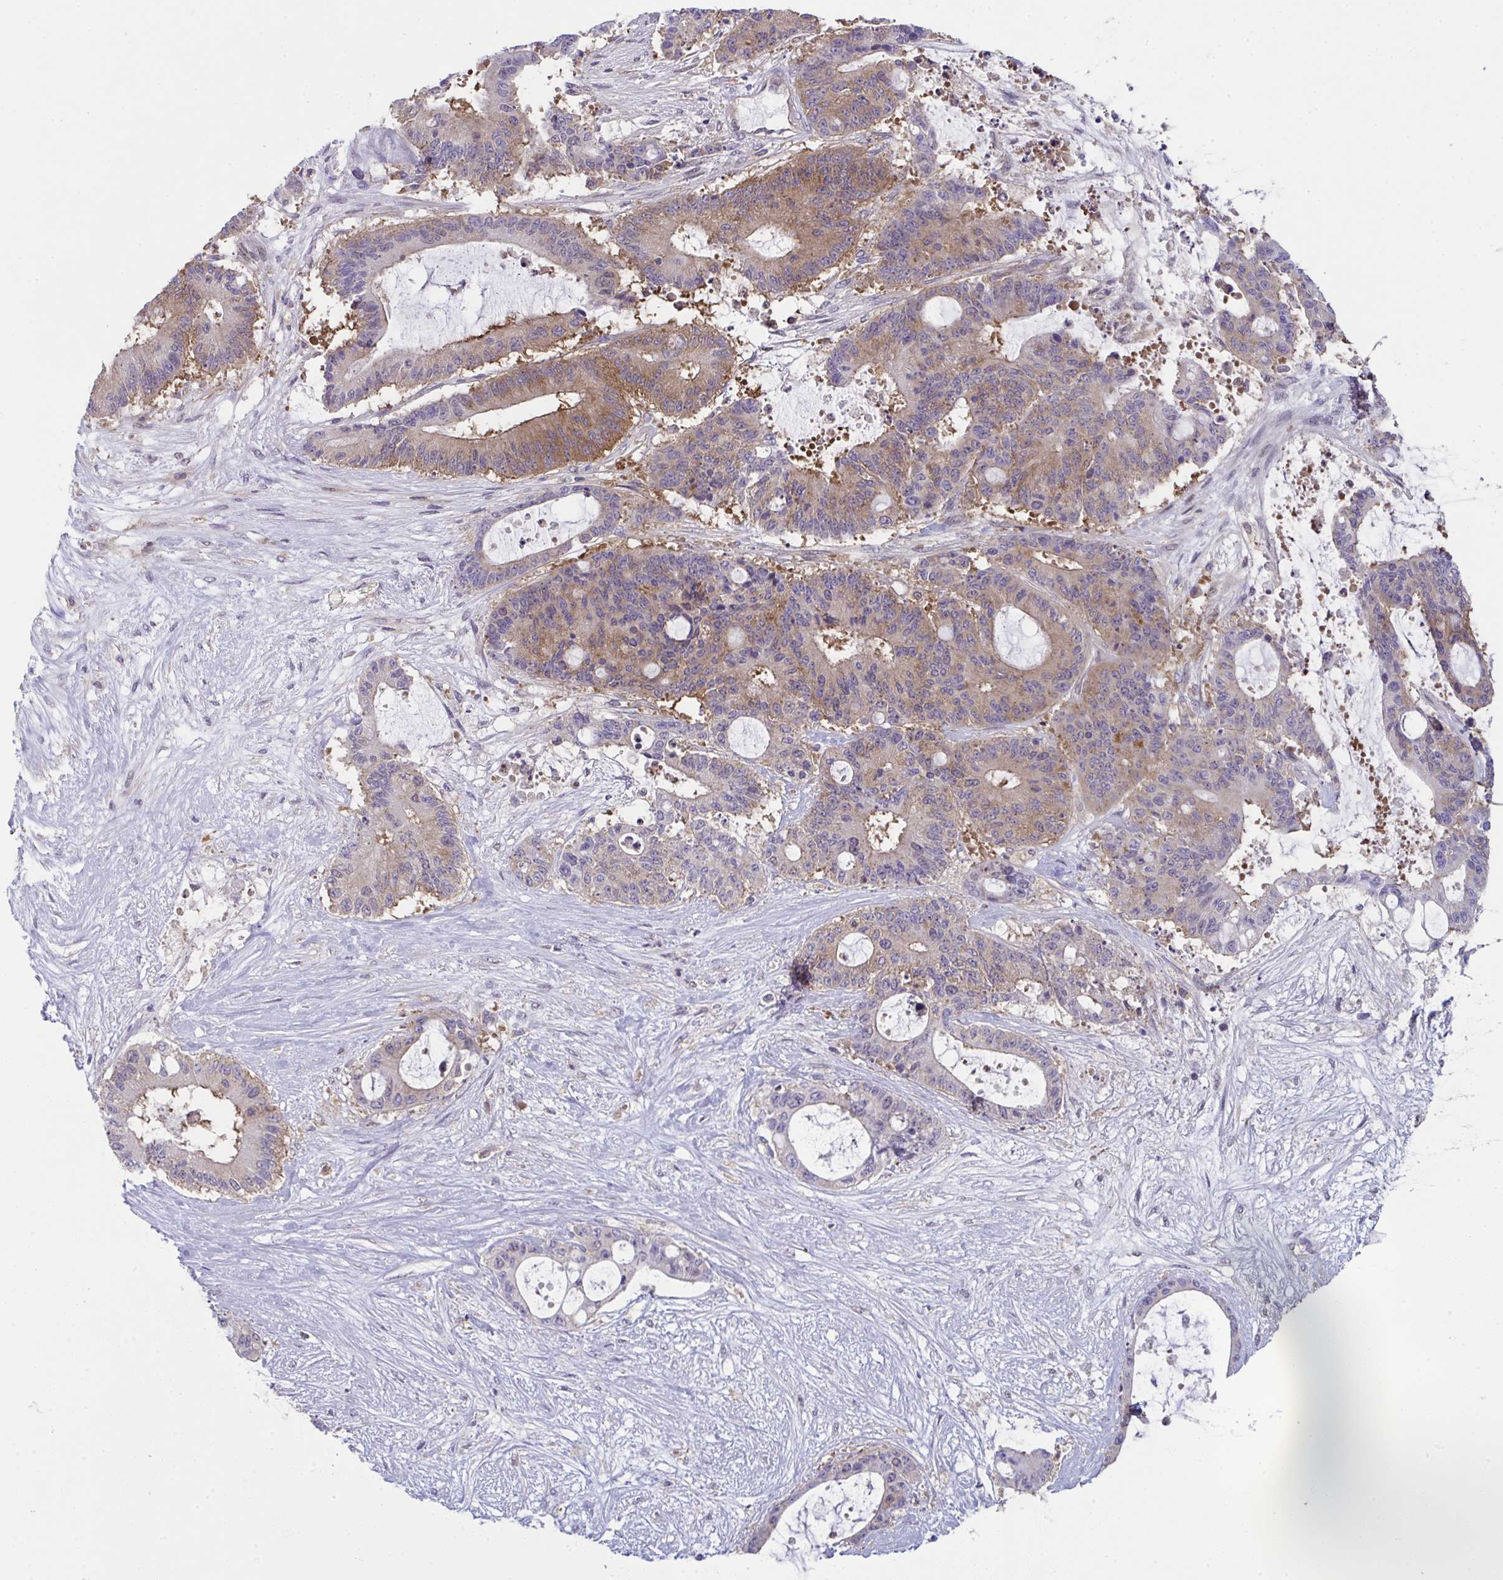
{"staining": {"intensity": "moderate", "quantity": "25%-75%", "location": "cytoplasmic/membranous"}, "tissue": "liver cancer", "cell_type": "Tumor cells", "image_type": "cancer", "snomed": [{"axis": "morphology", "description": "Normal tissue, NOS"}, {"axis": "morphology", "description": "Cholangiocarcinoma"}, {"axis": "topography", "description": "Liver"}, {"axis": "topography", "description": "Peripheral nerve tissue"}], "caption": "Liver cancer stained for a protein exhibits moderate cytoplasmic/membranous positivity in tumor cells. Immunohistochemistry stains the protein in brown and the nuclei are stained blue.", "gene": "ALDH16A1", "patient": {"sex": "female", "age": 73}}